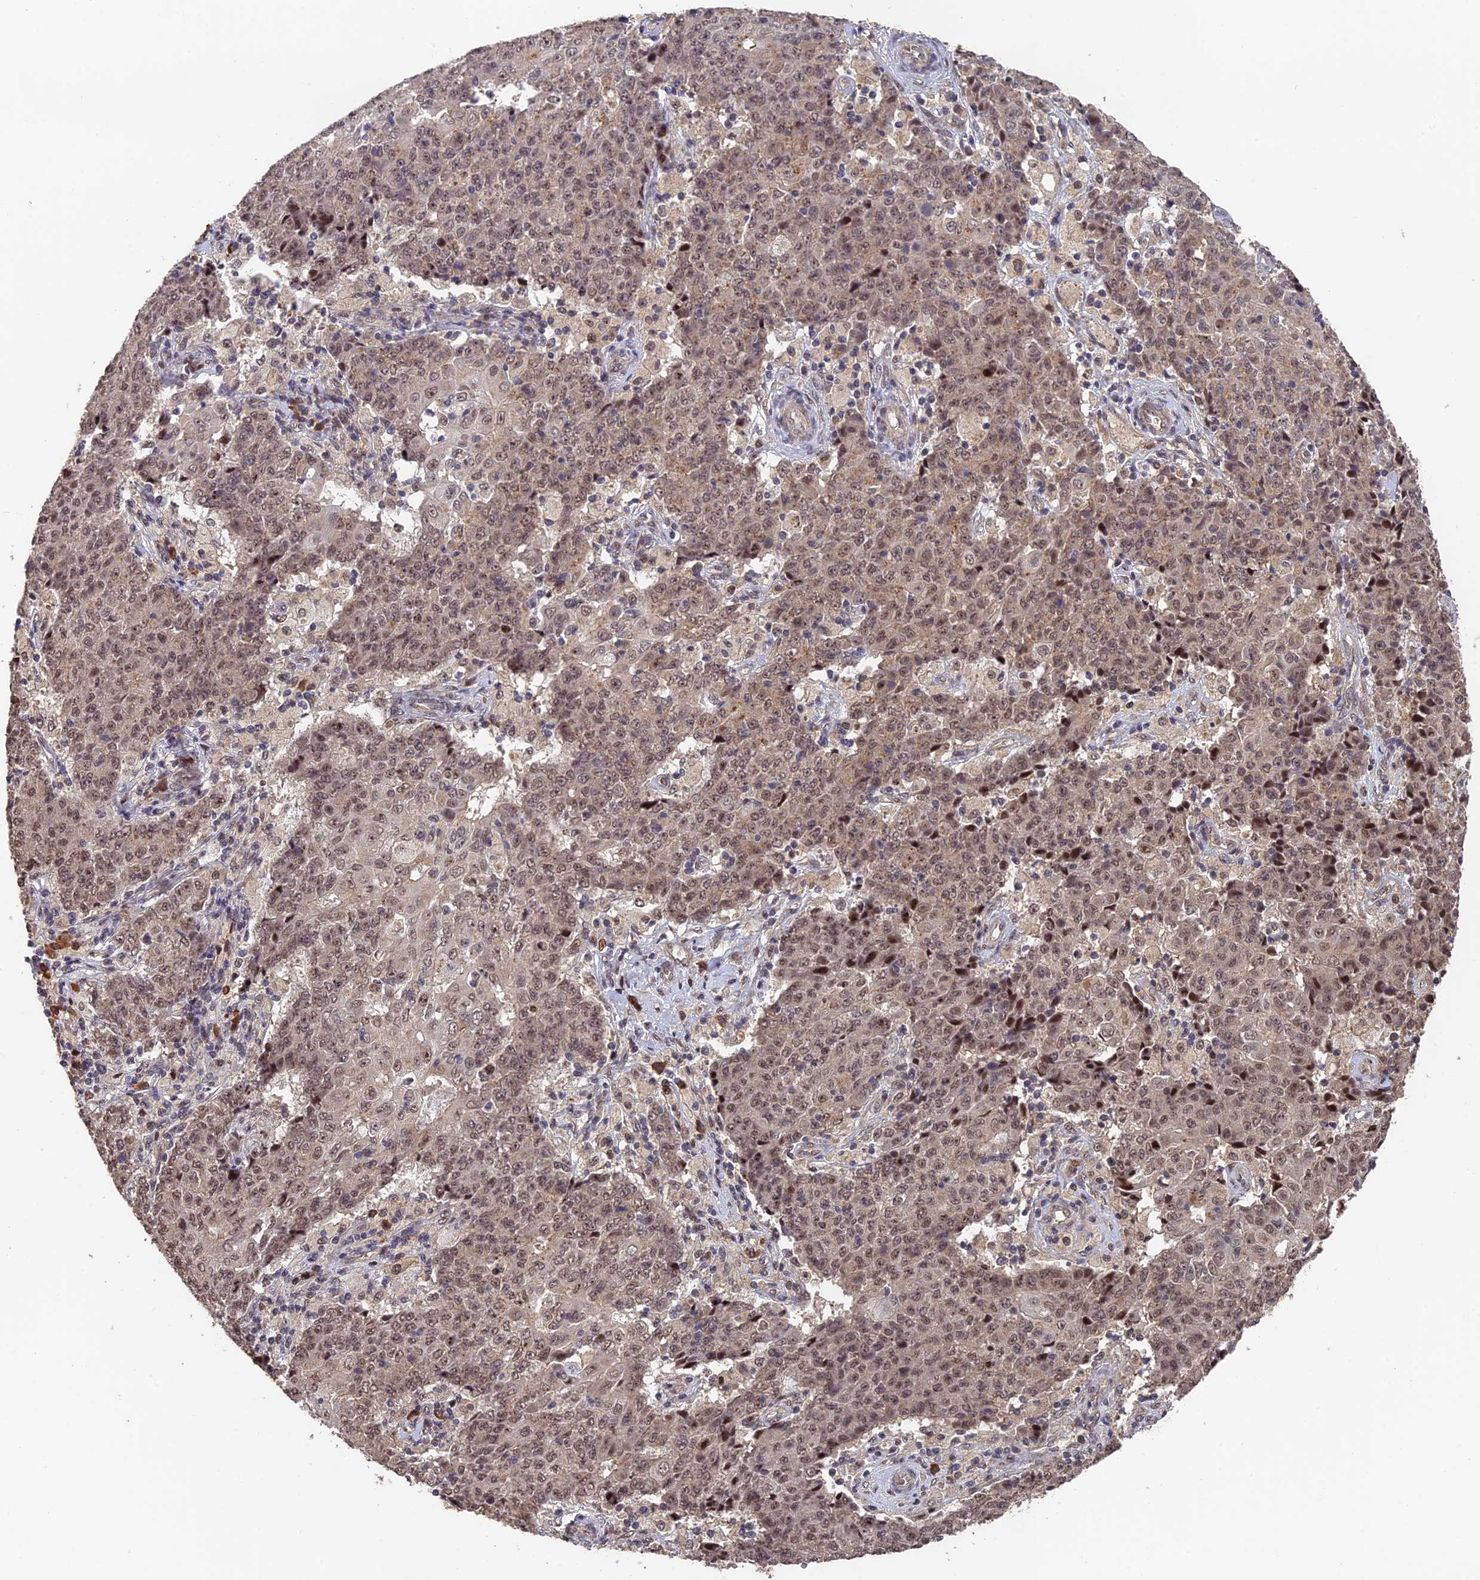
{"staining": {"intensity": "moderate", "quantity": ">75%", "location": "nuclear"}, "tissue": "ovarian cancer", "cell_type": "Tumor cells", "image_type": "cancer", "snomed": [{"axis": "morphology", "description": "Carcinoma, endometroid"}, {"axis": "topography", "description": "Ovary"}], "caption": "The immunohistochemical stain highlights moderate nuclear positivity in tumor cells of ovarian endometroid carcinoma tissue.", "gene": "OSBPL1A", "patient": {"sex": "female", "age": 42}}